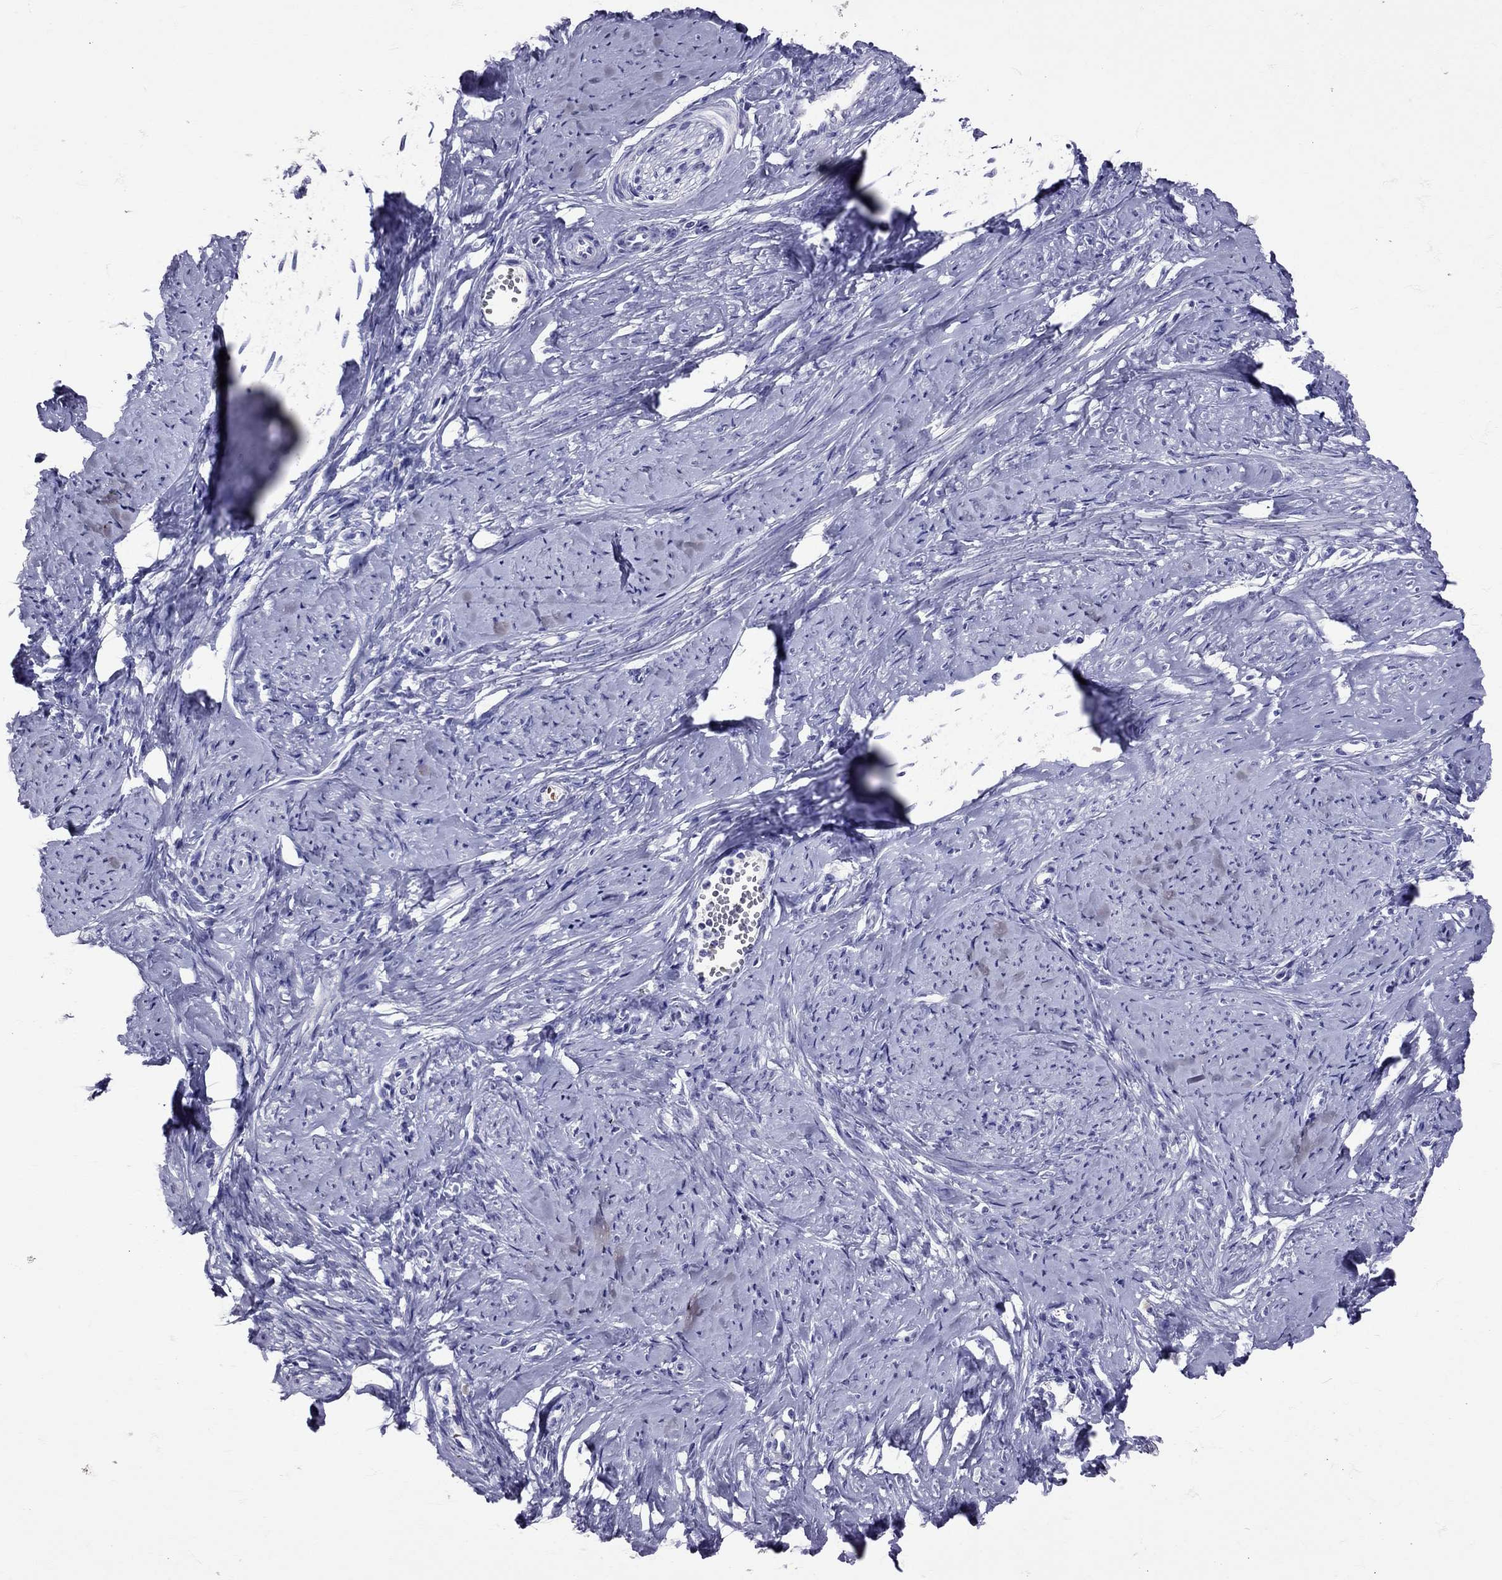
{"staining": {"intensity": "negative", "quantity": "none", "location": "none"}, "tissue": "smooth muscle", "cell_type": "Smooth muscle cells", "image_type": "normal", "snomed": [{"axis": "morphology", "description": "Normal tissue, NOS"}, {"axis": "topography", "description": "Smooth muscle"}], "caption": "High power microscopy photomicrograph of an immunohistochemistry histopathology image of normal smooth muscle, revealing no significant positivity in smooth muscle cells. (Stains: DAB IHC with hematoxylin counter stain, Microscopy: brightfield microscopy at high magnification).", "gene": "TBR1", "patient": {"sex": "female", "age": 48}}